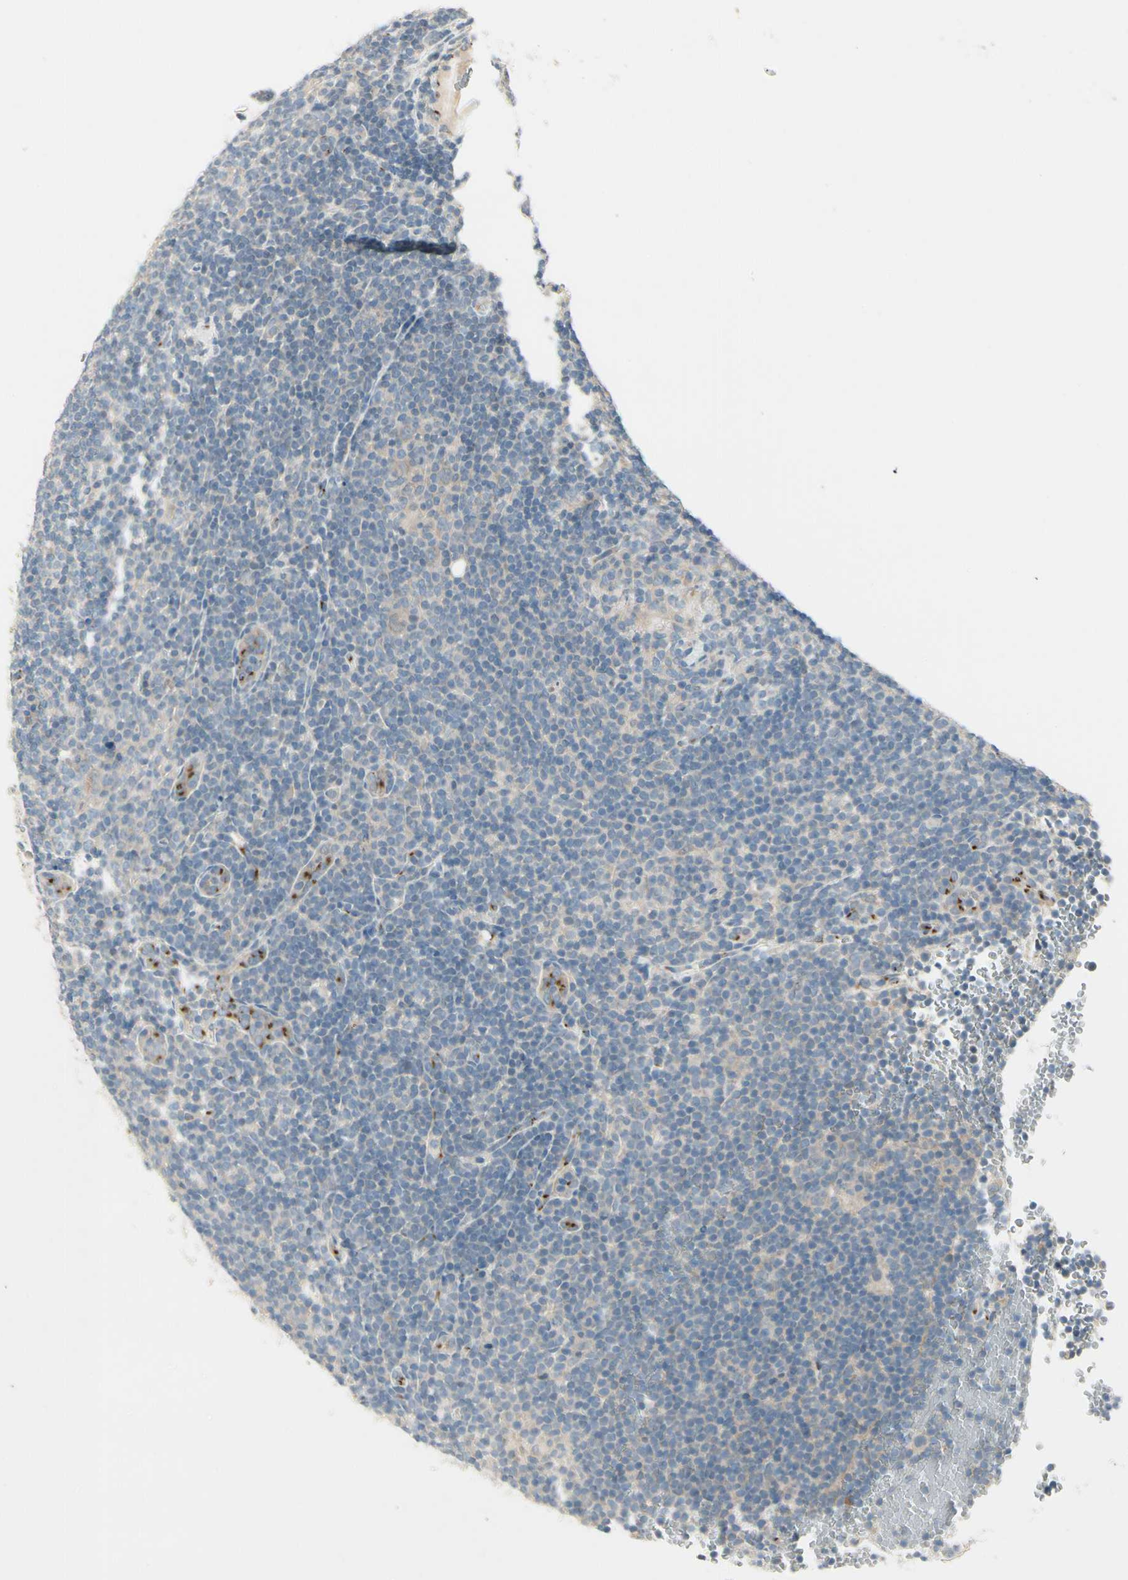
{"staining": {"intensity": "weak", "quantity": ">75%", "location": "cytoplasmic/membranous"}, "tissue": "lymphoma", "cell_type": "Tumor cells", "image_type": "cancer", "snomed": [{"axis": "morphology", "description": "Hodgkin's disease, NOS"}, {"axis": "topography", "description": "Lymph node"}], "caption": "IHC staining of lymphoma, which demonstrates low levels of weak cytoplasmic/membranous expression in about >75% of tumor cells indicating weak cytoplasmic/membranous protein expression. The staining was performed using DAB (brown) for protein detection and nuclei were counterstained in hematoxylin (blue).", "gene": "MANSC1", "patient": {"sex": "female", "age": 57}}